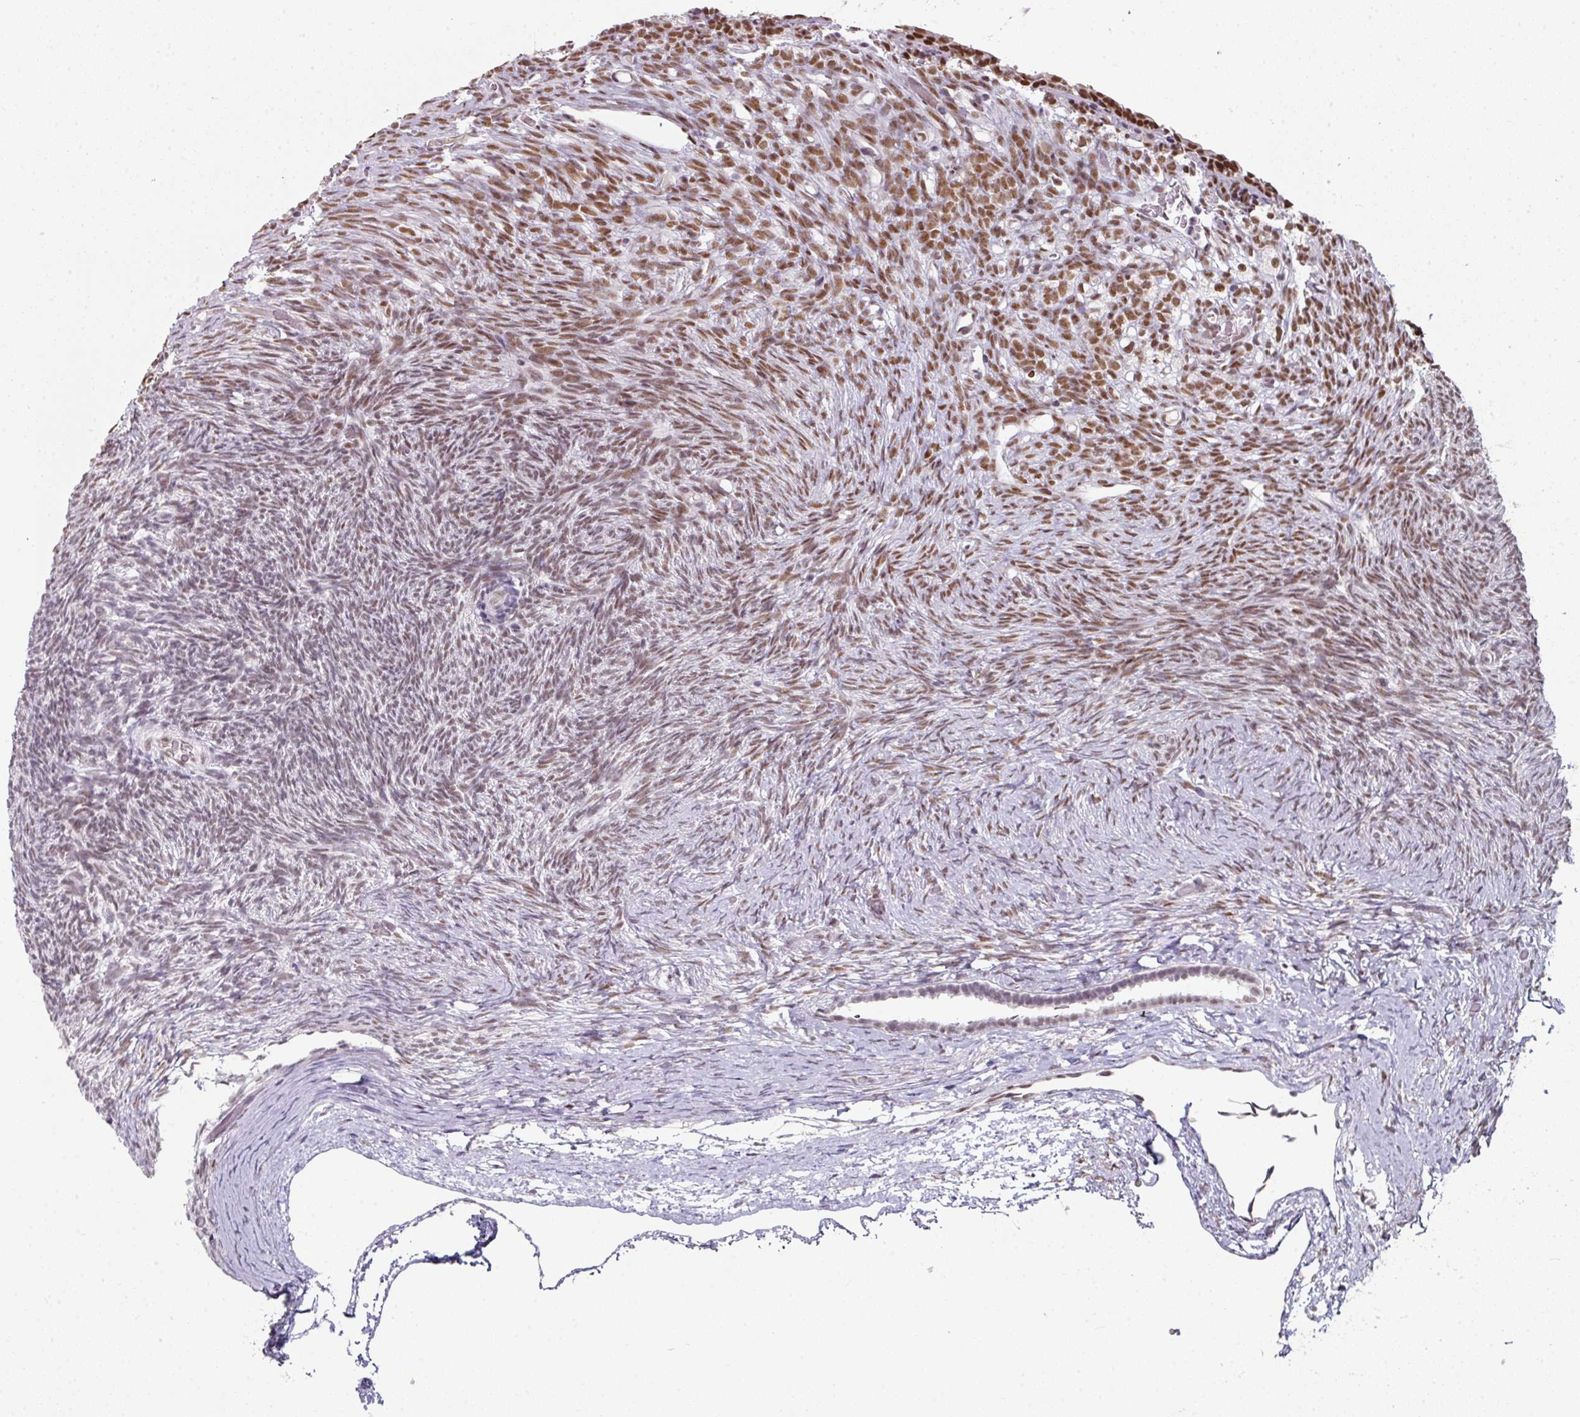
{"staining": {"intensity": "moderate", "quantity": ">75%", "location": "nuclear"}, "tissue": "ovary", "cell_type": "Ovarian stroma cells", "image_type": "normal", "snomed": [{"axis": "morphology", "description": "Normal tissue, NOS"}, {"axis": "topography", "description": "Ovary"}], "caption": "Protein positivity by immunohistochemistry shows moderate nuclear positivity in approximately >75% of ovarian stroma cells in unremarkable ovary.", "gene": "ENSG00000283782", "patient": {"sex": "female", "age": 39}}